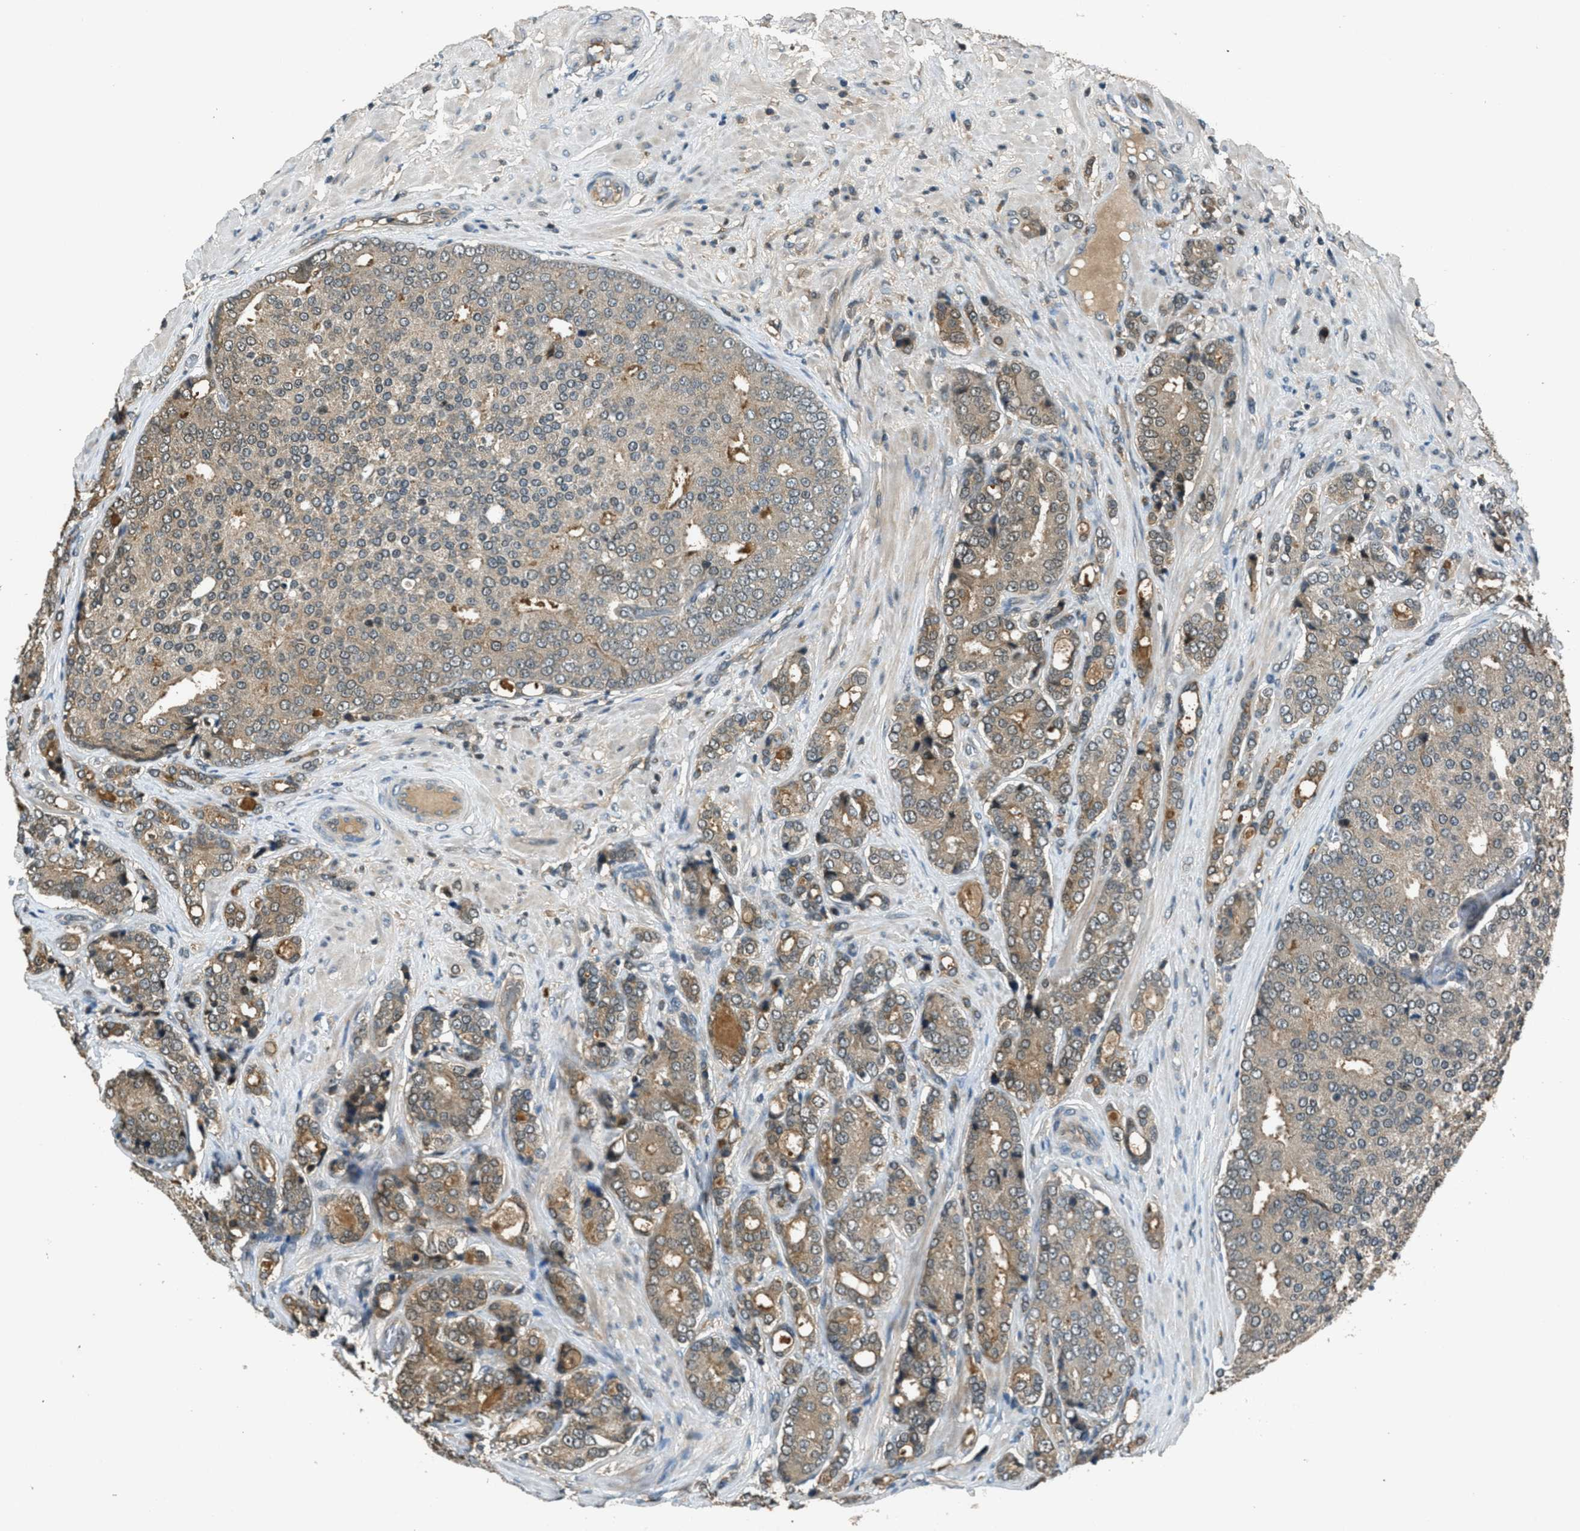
{"staining": {"intensity": "moderate", "quantity": ">75%", "location": "cytoplasmic/membranous"}, "tissue": "prostate cancer", "cell_type": "Tumor cells", "image_type": "cancer", "snomed": [{"axis": "morphology", "description": "Adenocarcinoma, High grade"}, {"axis": "topography", "description": "Prostate"}], "caption": "The immunohistochemical stain highlights moderate cytoplasmic/membranous staining in tumor cells of high-grade adenocarcinoma (prostate) tissue.", "gene": "DUSP6", "patient": {"sex": "male", "age": 50}}